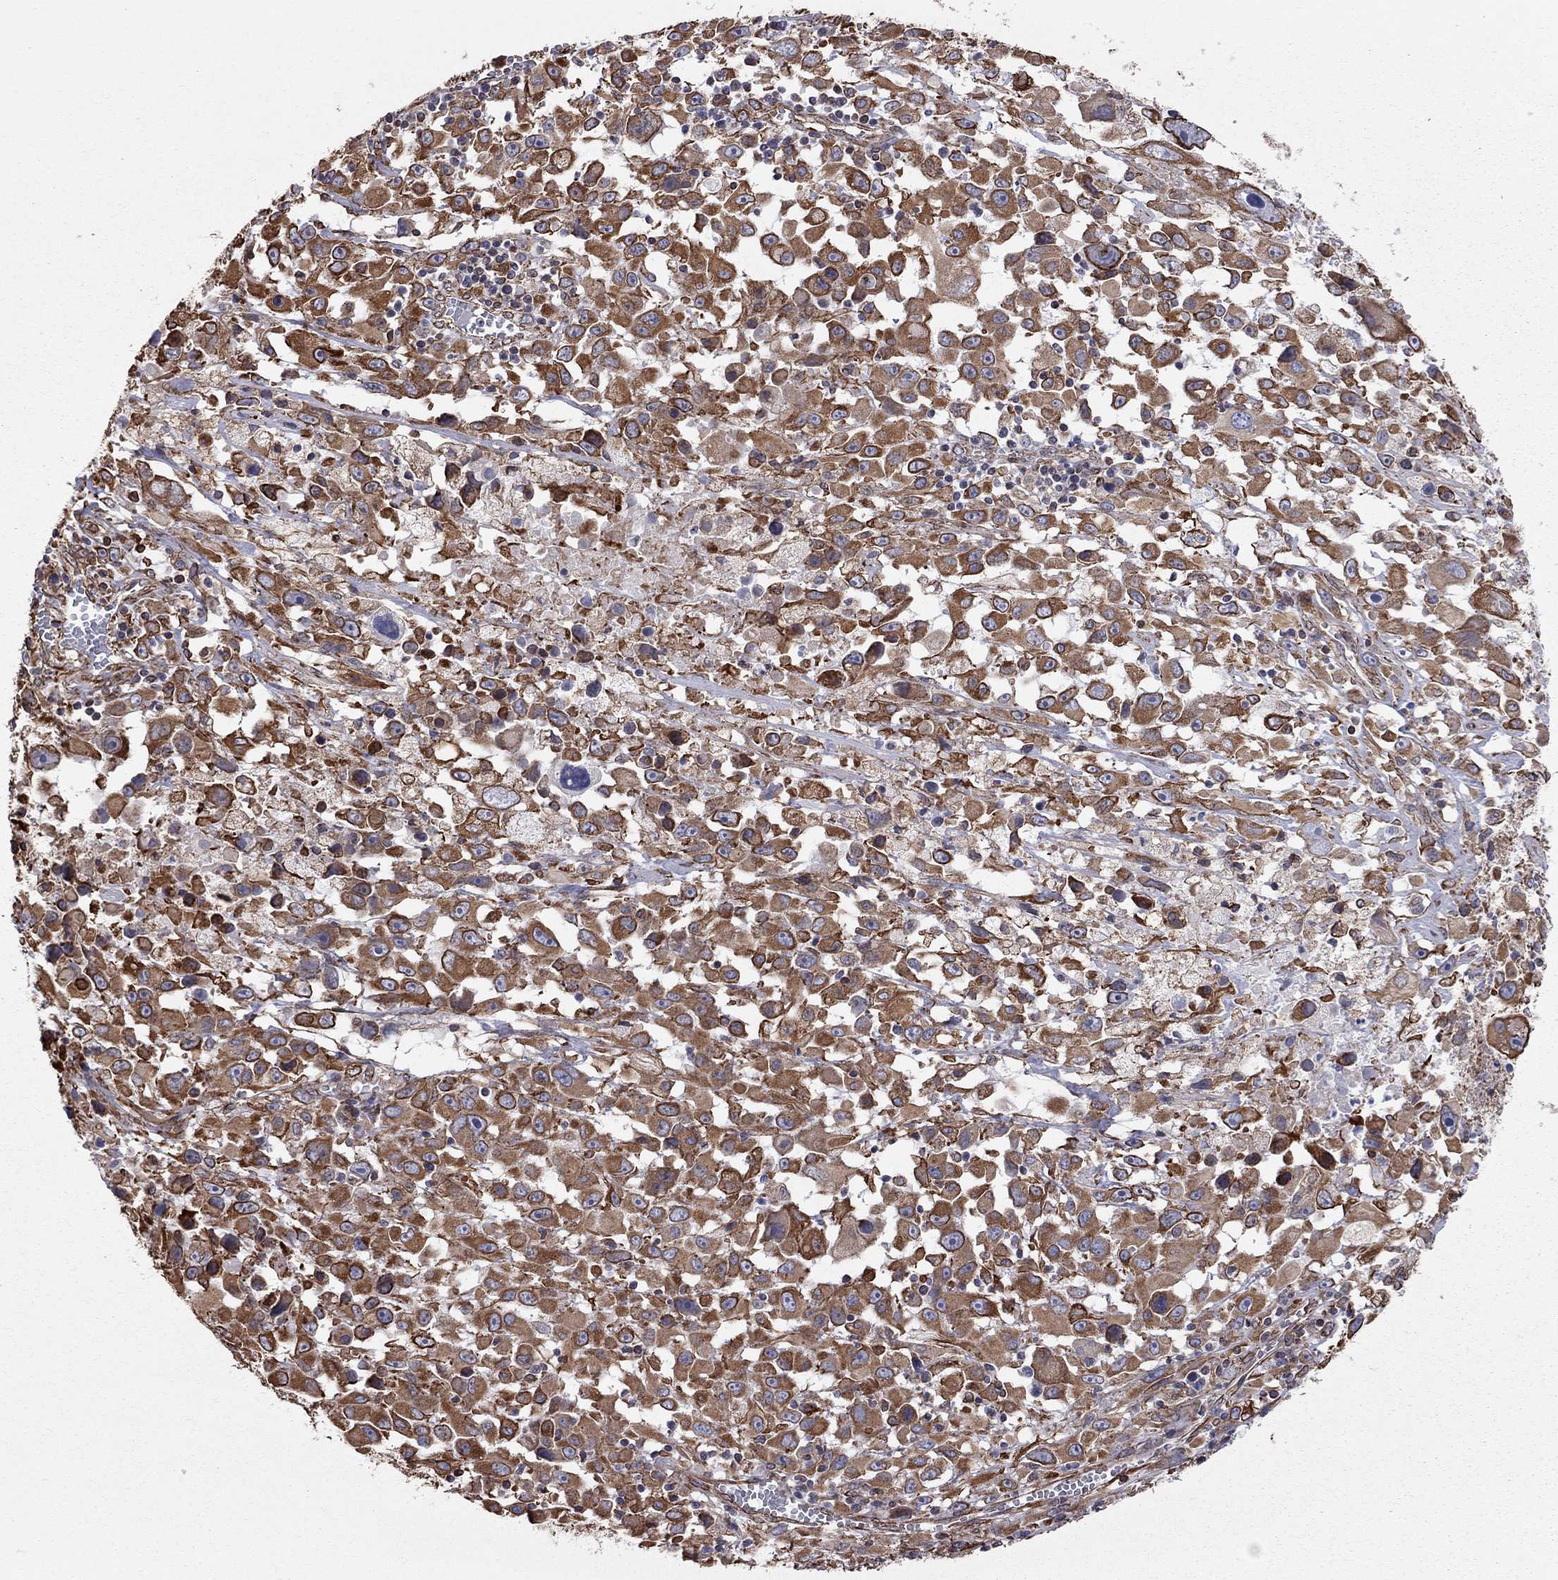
{"staining": {"intensity": "strong", "quantity": ">75%", "location": "cytoplasmic/membranous"}, "tissue": "melanoma", "cell_type": "Tumor cells", "image_type": "cancer", "snomed": [{"axis": "morphology", "description": "Malignant melanoma, Metastatic site"}, {"axis": "topography", "description": "Lymph node"}], "caption": "About >75% of tumor cells in malignant melanoma (metastatic site) display strong cytoplasmic/membranous protein positivity as visualized by brown immunohistochemical staining.", "gene": "BICDL2", "patient": {"sex": "male", "age": 50}}